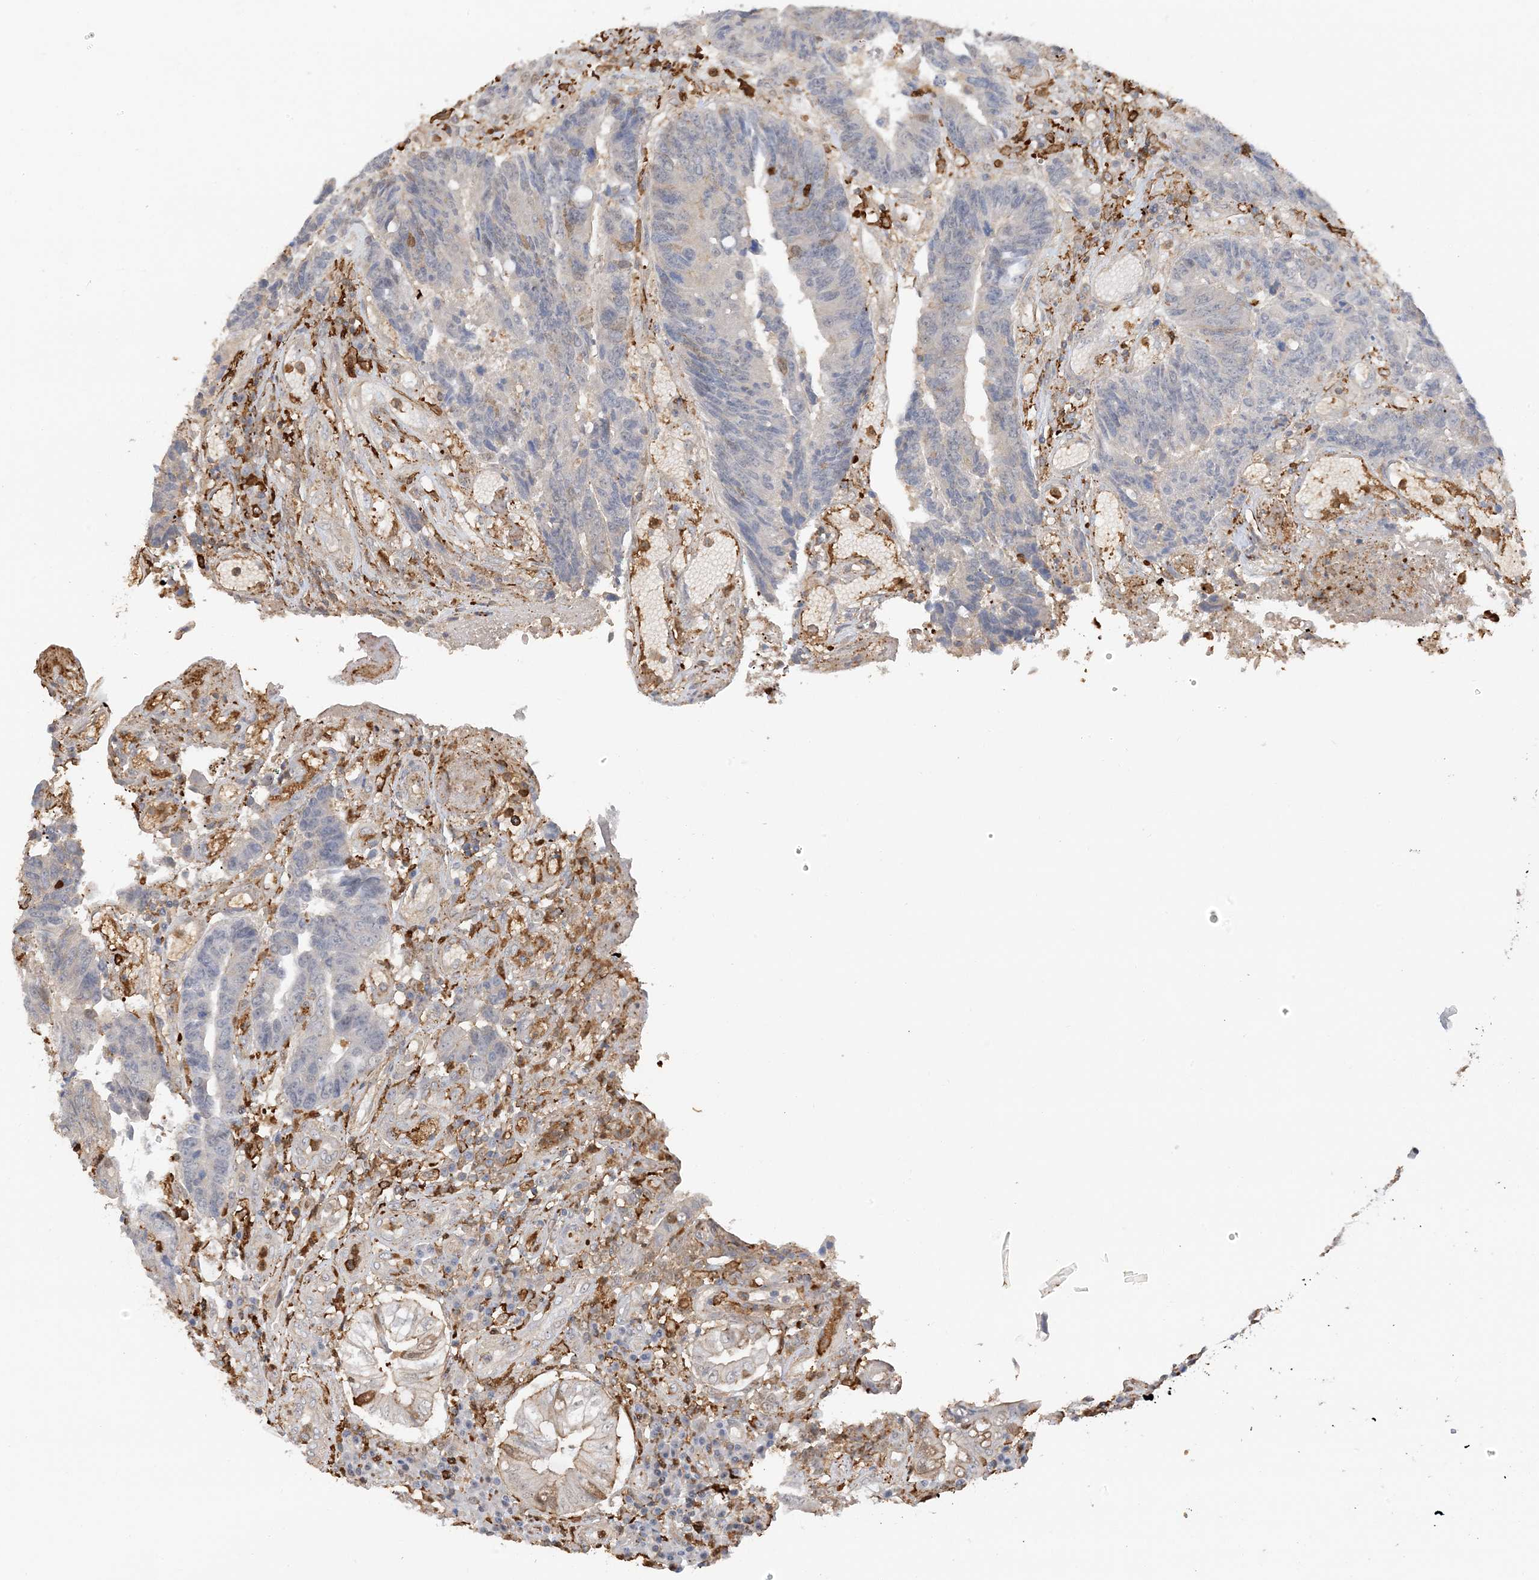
{"staining": {"intensity": "negative", "quantity": "none", "location": "none"}, "tissue": "colorectal cancer", "cell_type": "Tumor cells", "image_type": "cancer", "snomed": [{"axis": "morphology", "description": "Adenocarcinoma, NOS"}, {"axis": "topography", "description": "Rectum"}], "caption": "The histopathology image demonstrates no staining of tumor cells in colorectal adenocarcinoma.", "gene": "PHACTR2", "patient": {"sex": "male", "age": 84}}